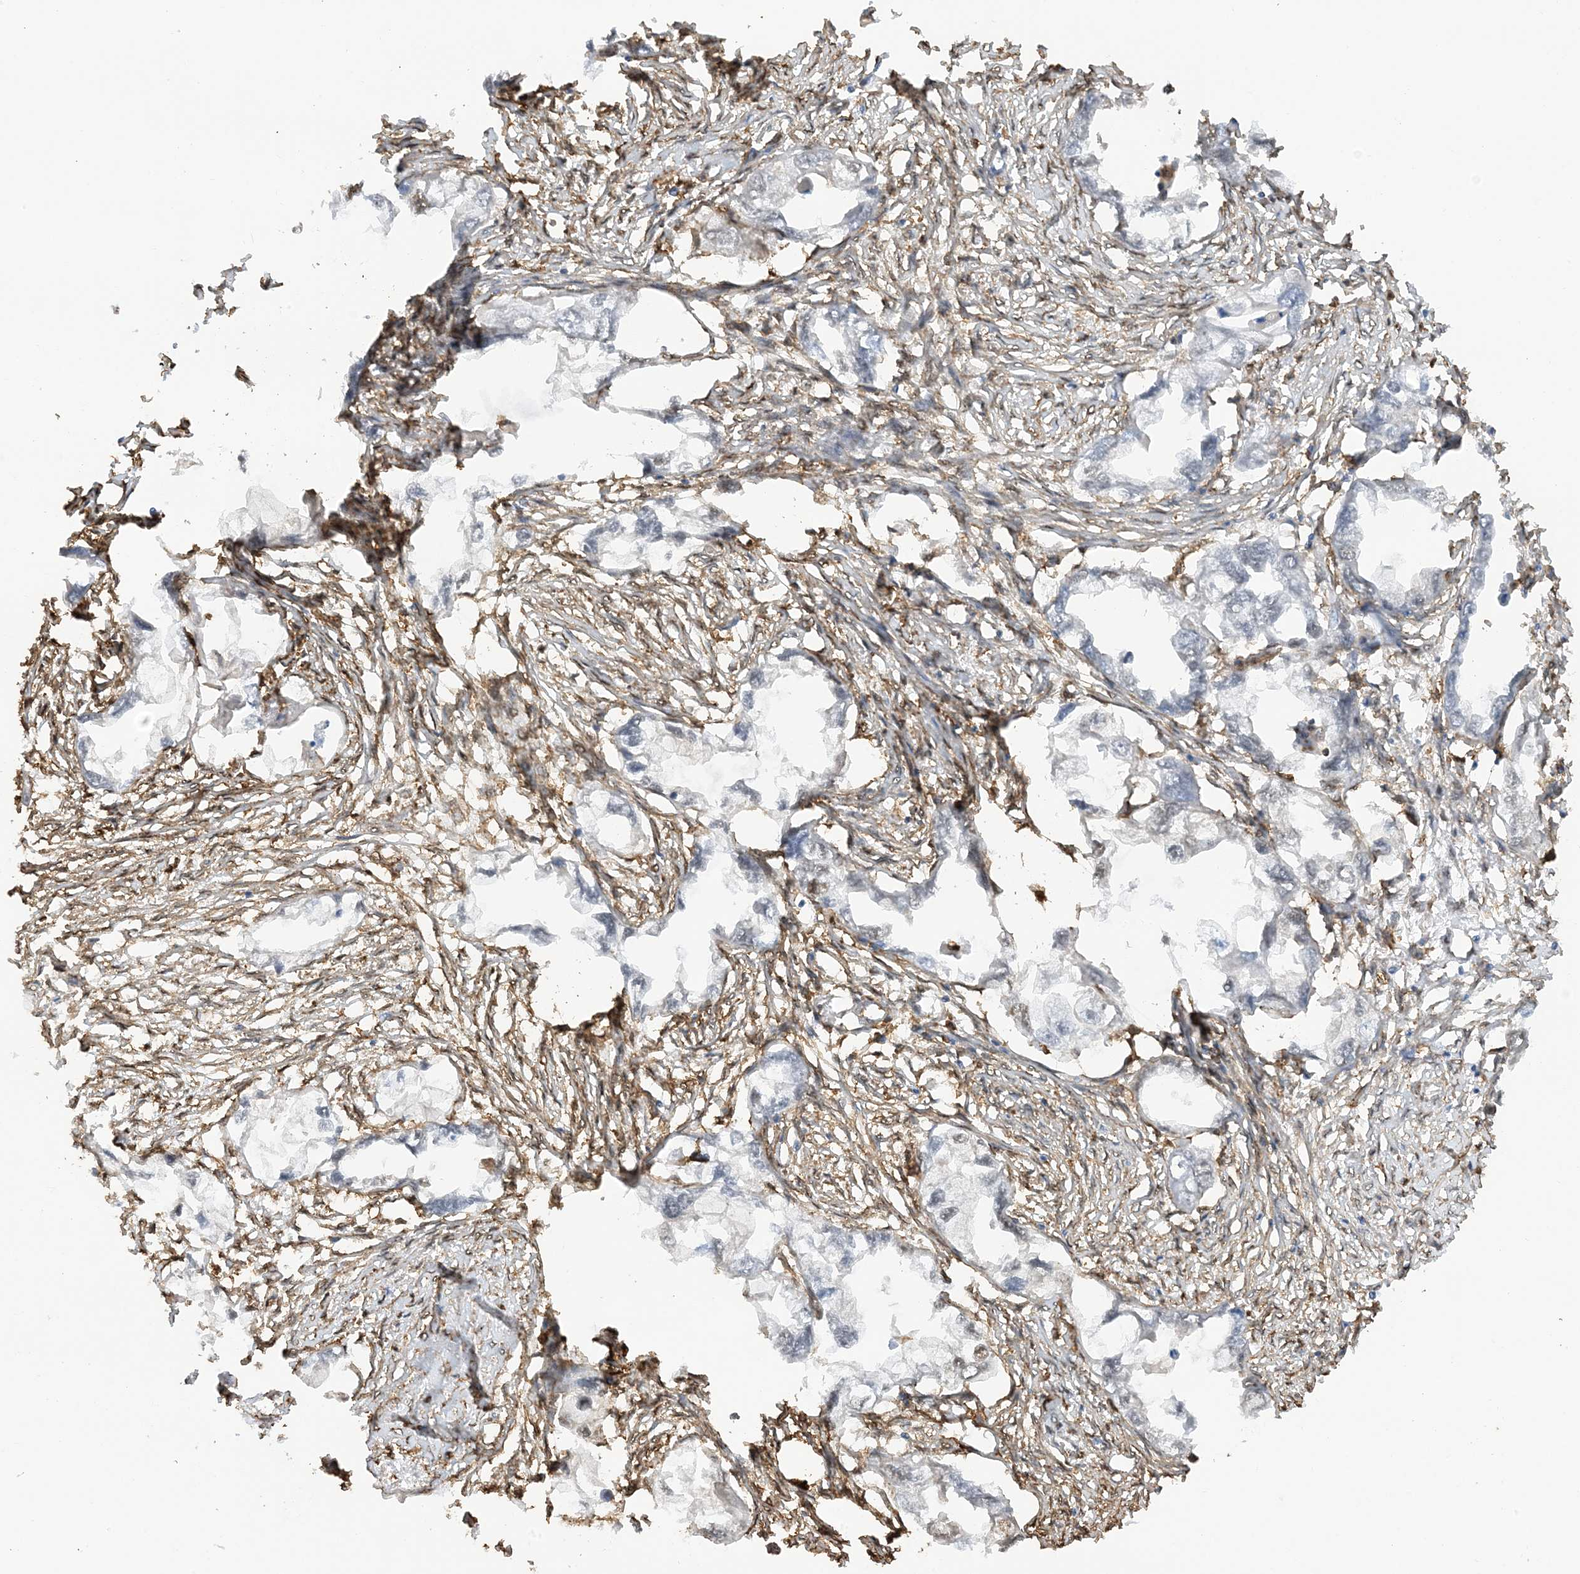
{"staining": {"intensity": "negative", "quantity": "none", "location": "none"}, "tissue": "endometrial cancer", "cell_type": "Tumor cells", "image_type": "cancer", "snomed": [{"axis": "morphology", "description": "Adenocarcinoma, NOS"}, {"axis": "morphology", "description": "Adenocarcinoma, metastatic, NOS"}, {"axis": "topography", "description": "Adipose tissue"}, {"axis": "topography", "description": "Endometrium"}], "caption": "There is no significant positivity in tumor cells of endometrial adenocarcinoma.", "gene": "PHACTR2", "patient": {"sex": "female", "age": 67}}